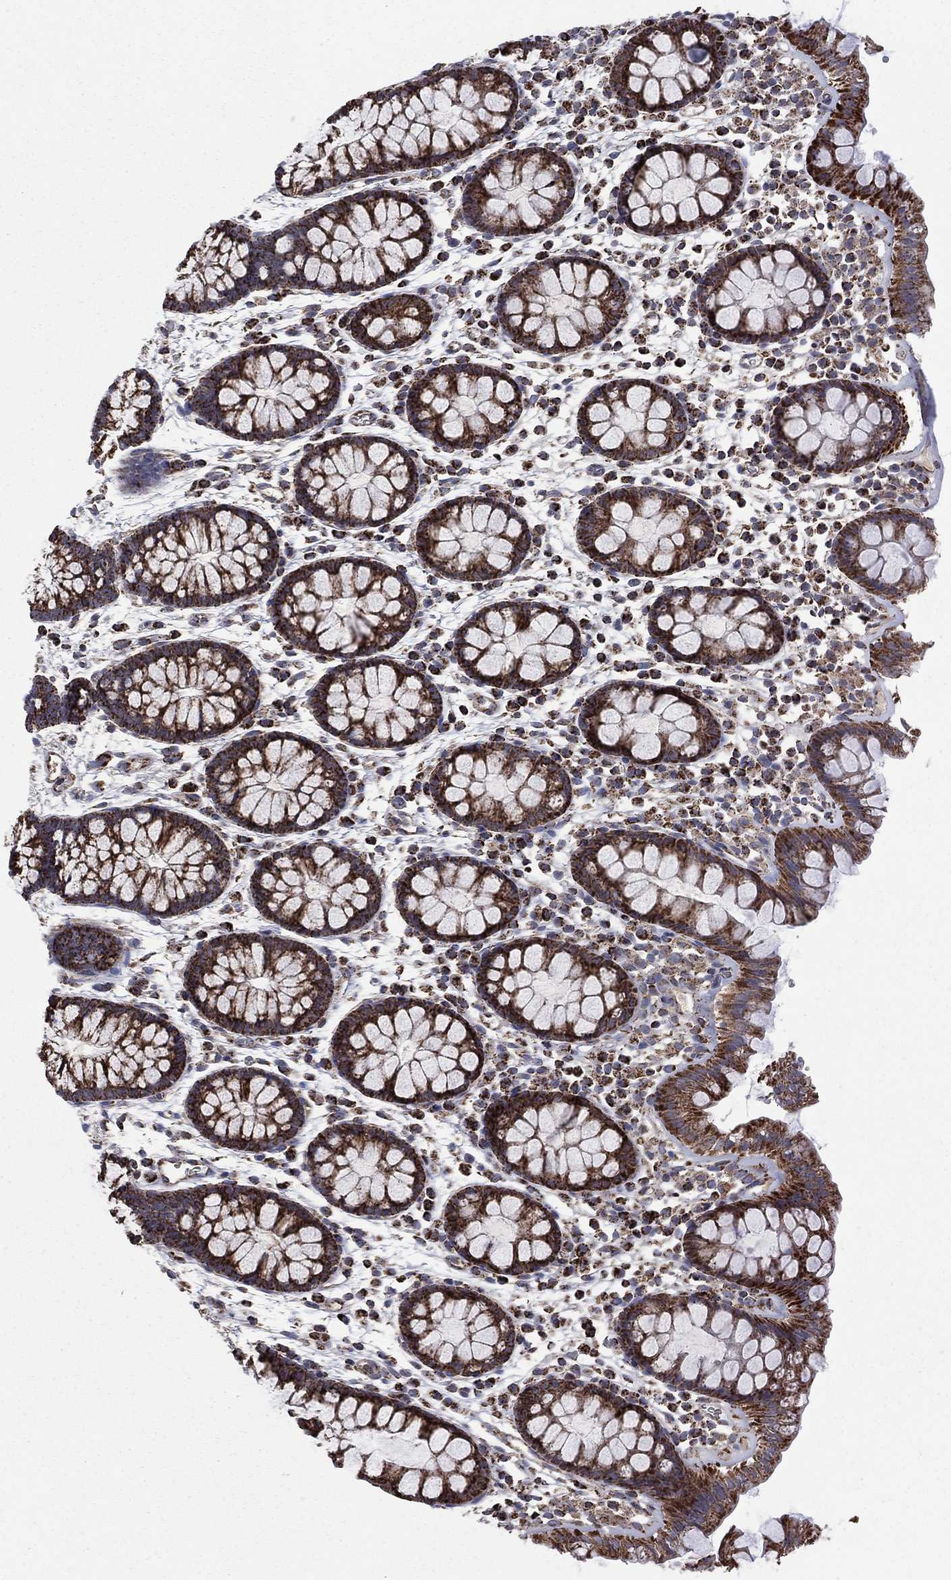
{"staining": {"intensity": "negative", "quantity": "none", "location": "none"}, "tissue": "colon", "cell_type": "Endothelial cells", "image_type": "normal", "snomed": [{"axis": "morphology", "description": "Normal tissue, NOS"}, {"axis": "topography", "description": "Colon"}], "caption": "Histopathology image shows no protein staining in endothelial cells of unremarkable colon. The staining was performed using DAB to visualize the protein expression in brown, while the nuclei were stained in blue with hematoxylin (Magnification: 20x).", "gene": "GOT2", "patient": {"sex": "male", "age": 76}}